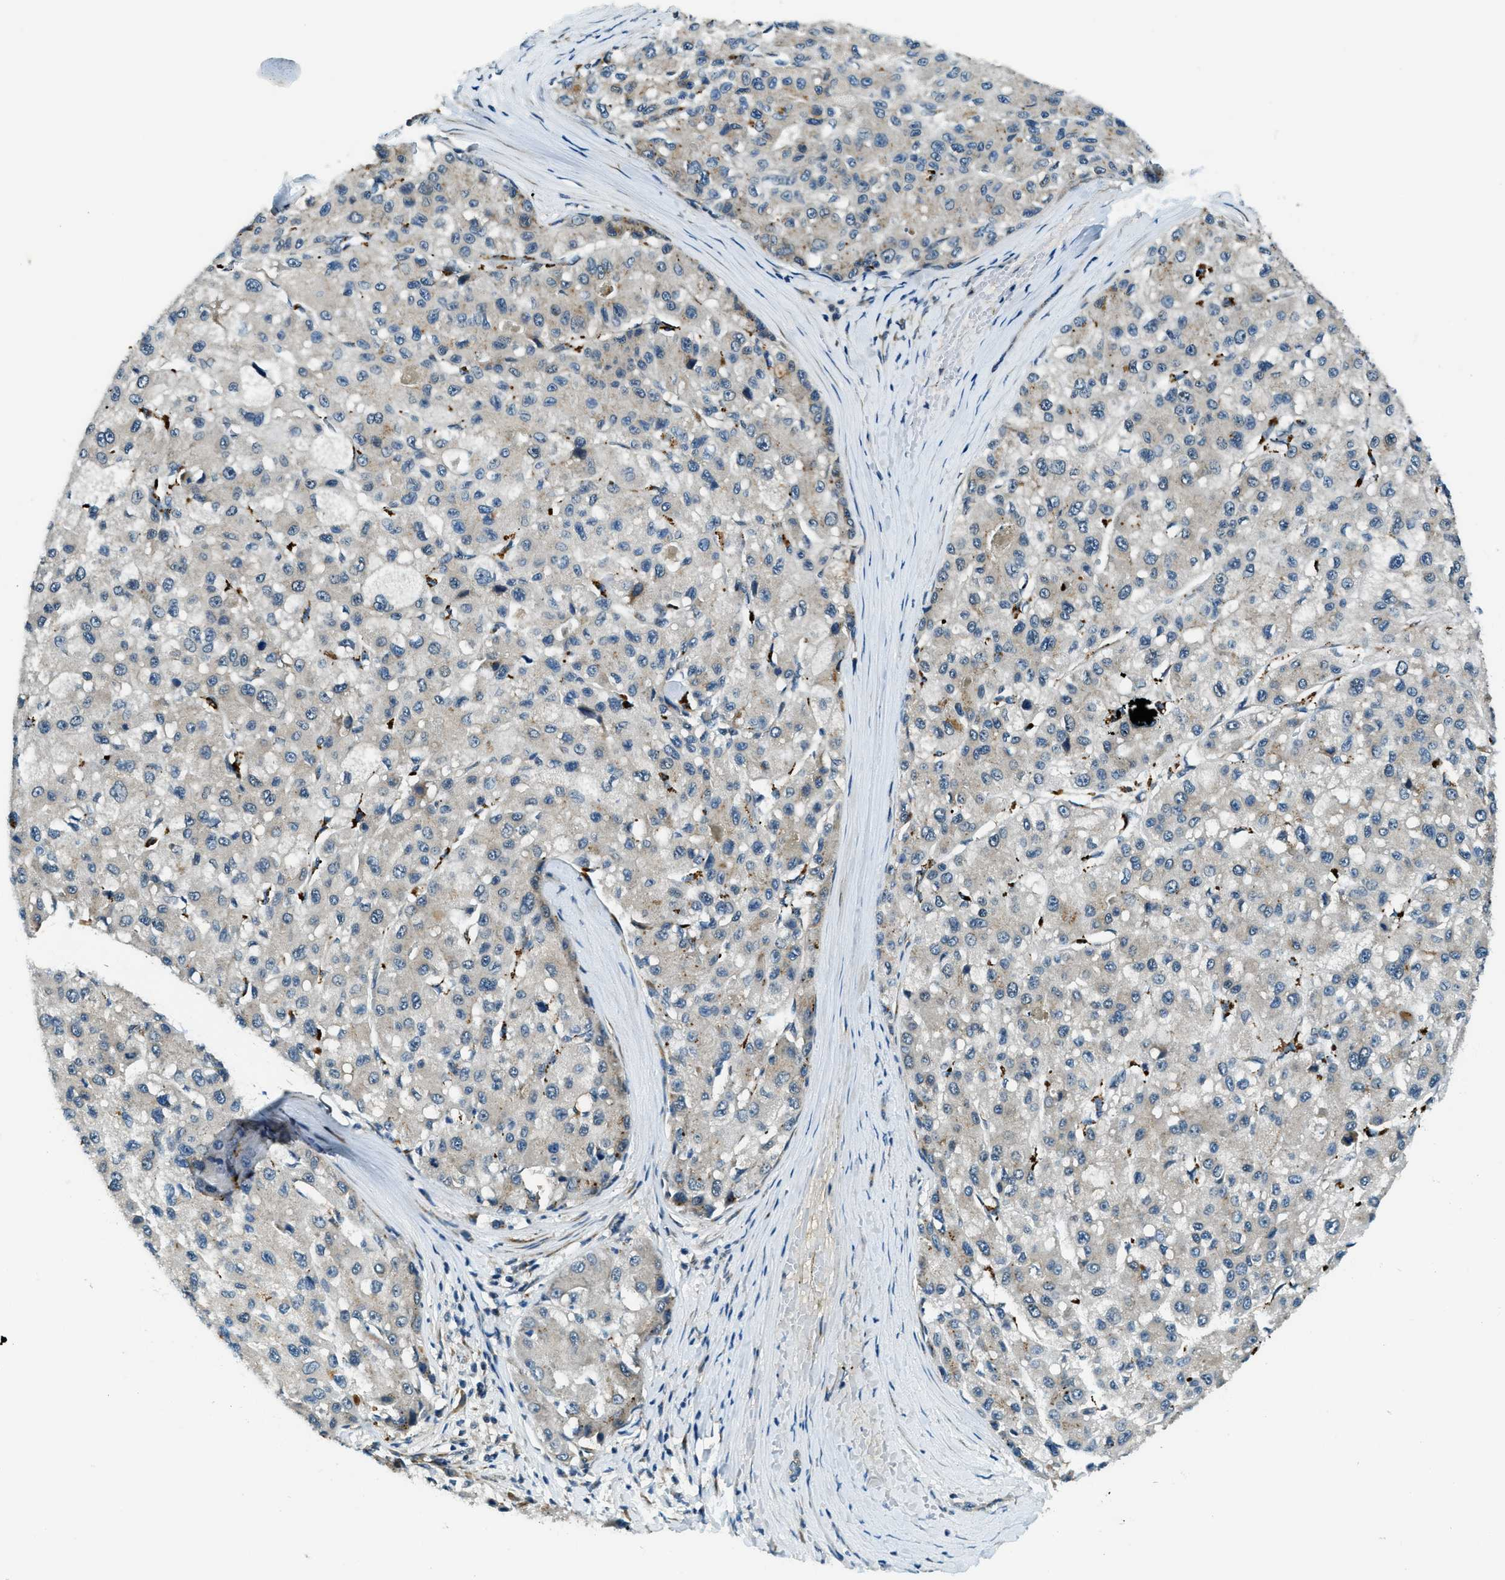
{"staining": {"intensity": "moderate", "quantity": "<25%", "location": "cytoplasmic/membranous"}, "tissue": "liver cancer", "cell_type": "Tumor cells", "image_type": "cancer", "snomed": [{"axis": "morphology", "description": "Carcinoma, Hepatocellular, NOS"}, {"axis": "topography", "description": "Liver"}], "caption": "A high-resolution photomicrograph shows IHC staining of liver cancer, which displays moderate cytoplasmic/membranous staining in about <25% of tumor cells. The staining is performed using DAB brown chromogen to label protein expression. The nuclei are counter-stained blue using hematoxylin.", "gene": "GINM1", "patient": {"sex": "male", "age": 80}}